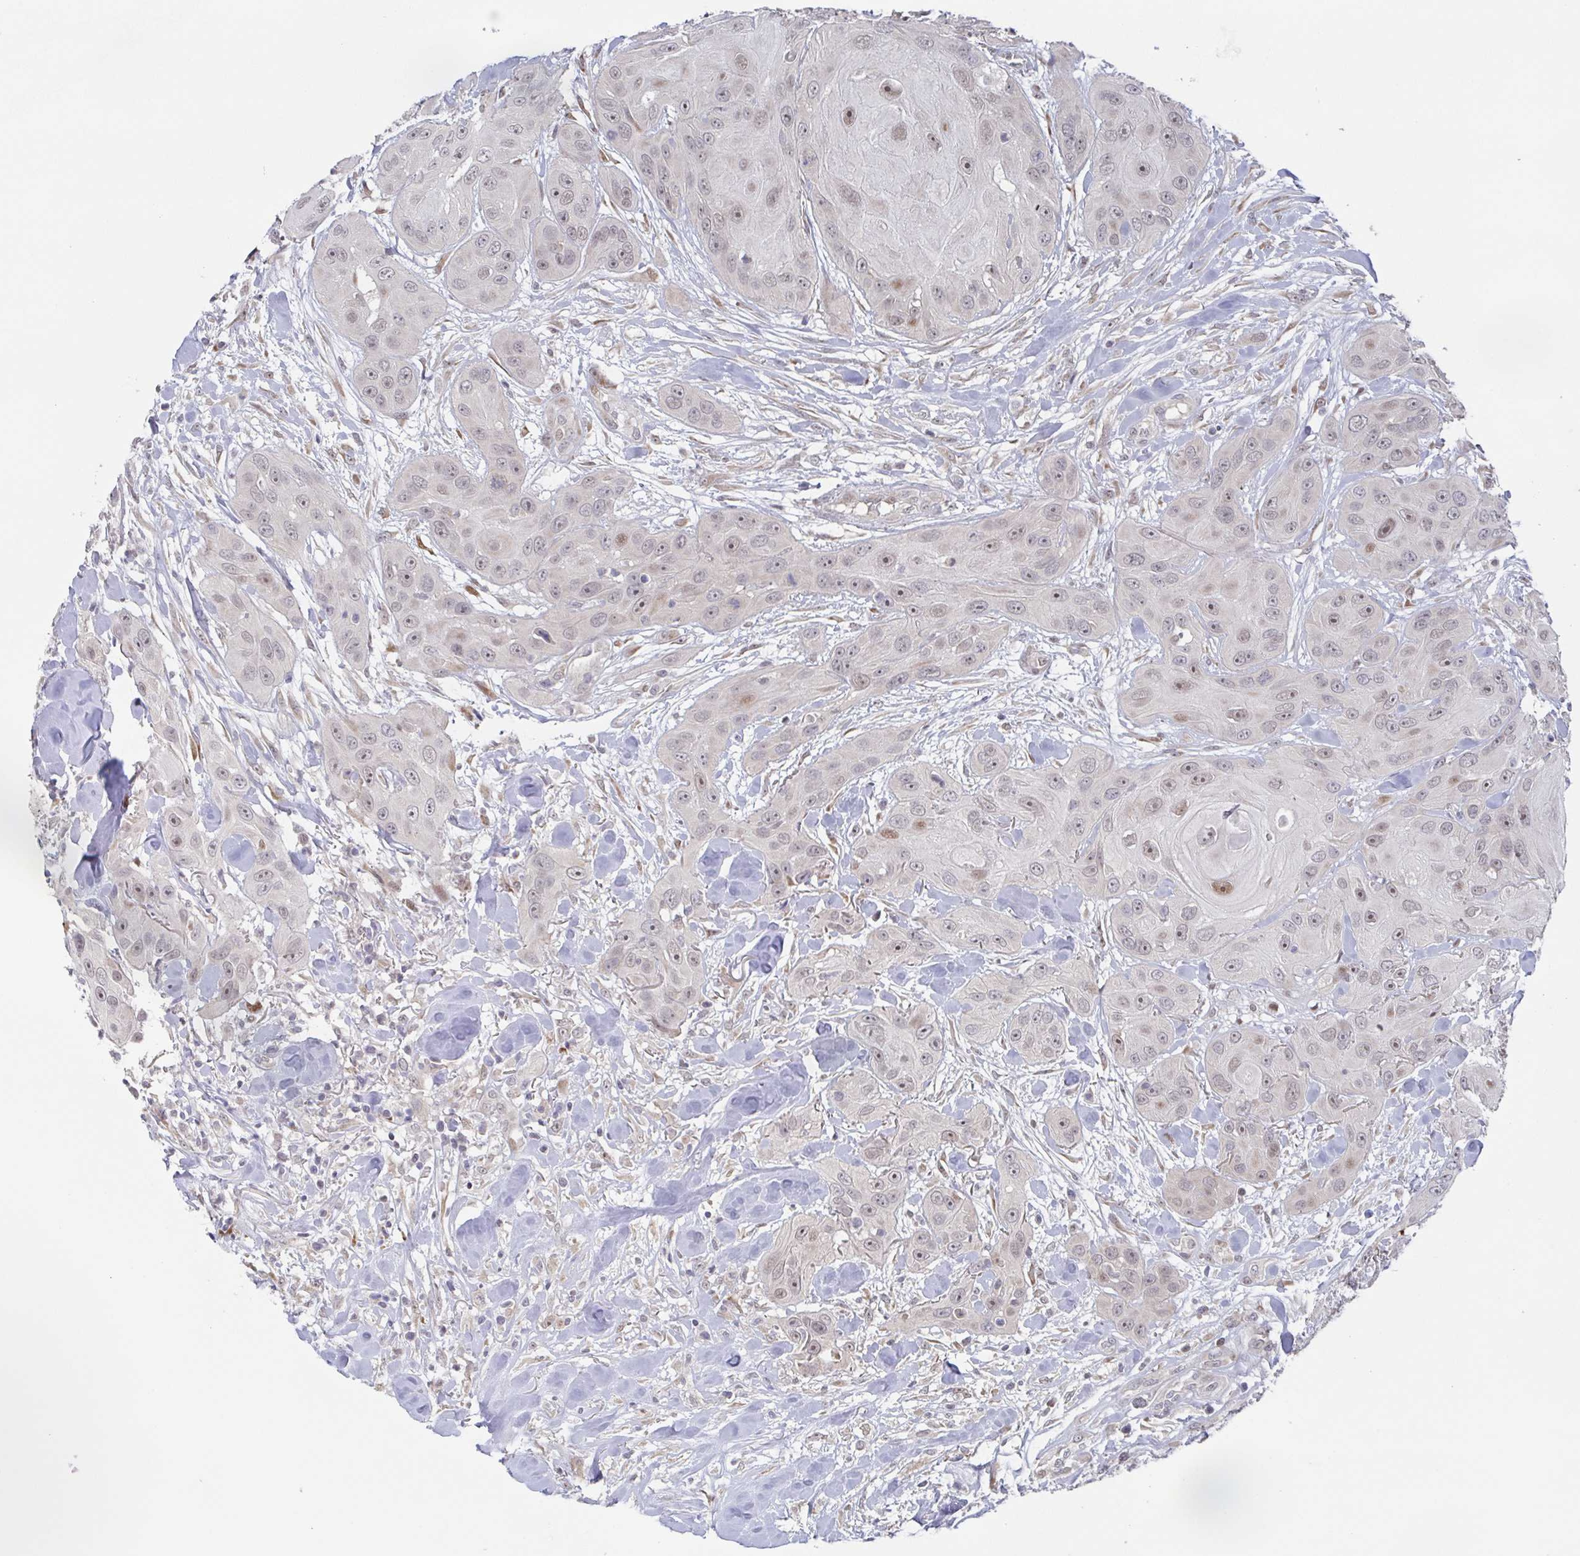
{"staining": {"intensity": "weak", "quantity": "25%-75%", "location": "nuclear"}, "tissue": "head and neck cancer", "cell_type": "Tumor cells", "image_type": "cancer", "snomed": [{"axis": "morphology", "description": "Squamous cell carcinoma, NOS"}, {"axis": "topography", "description": "Oral tissue"}, {"axis": "topography", "description": "Head-Neck"}], "caption": "Immunohistochemical staining of squamous cell carcinoma (head and neck) demonstrates low levels of weak nuclear protein staining in about 25%-75% of tumor cells.", "gene": "POU2F3", "patient": {"sex": "male", "age": 77}}